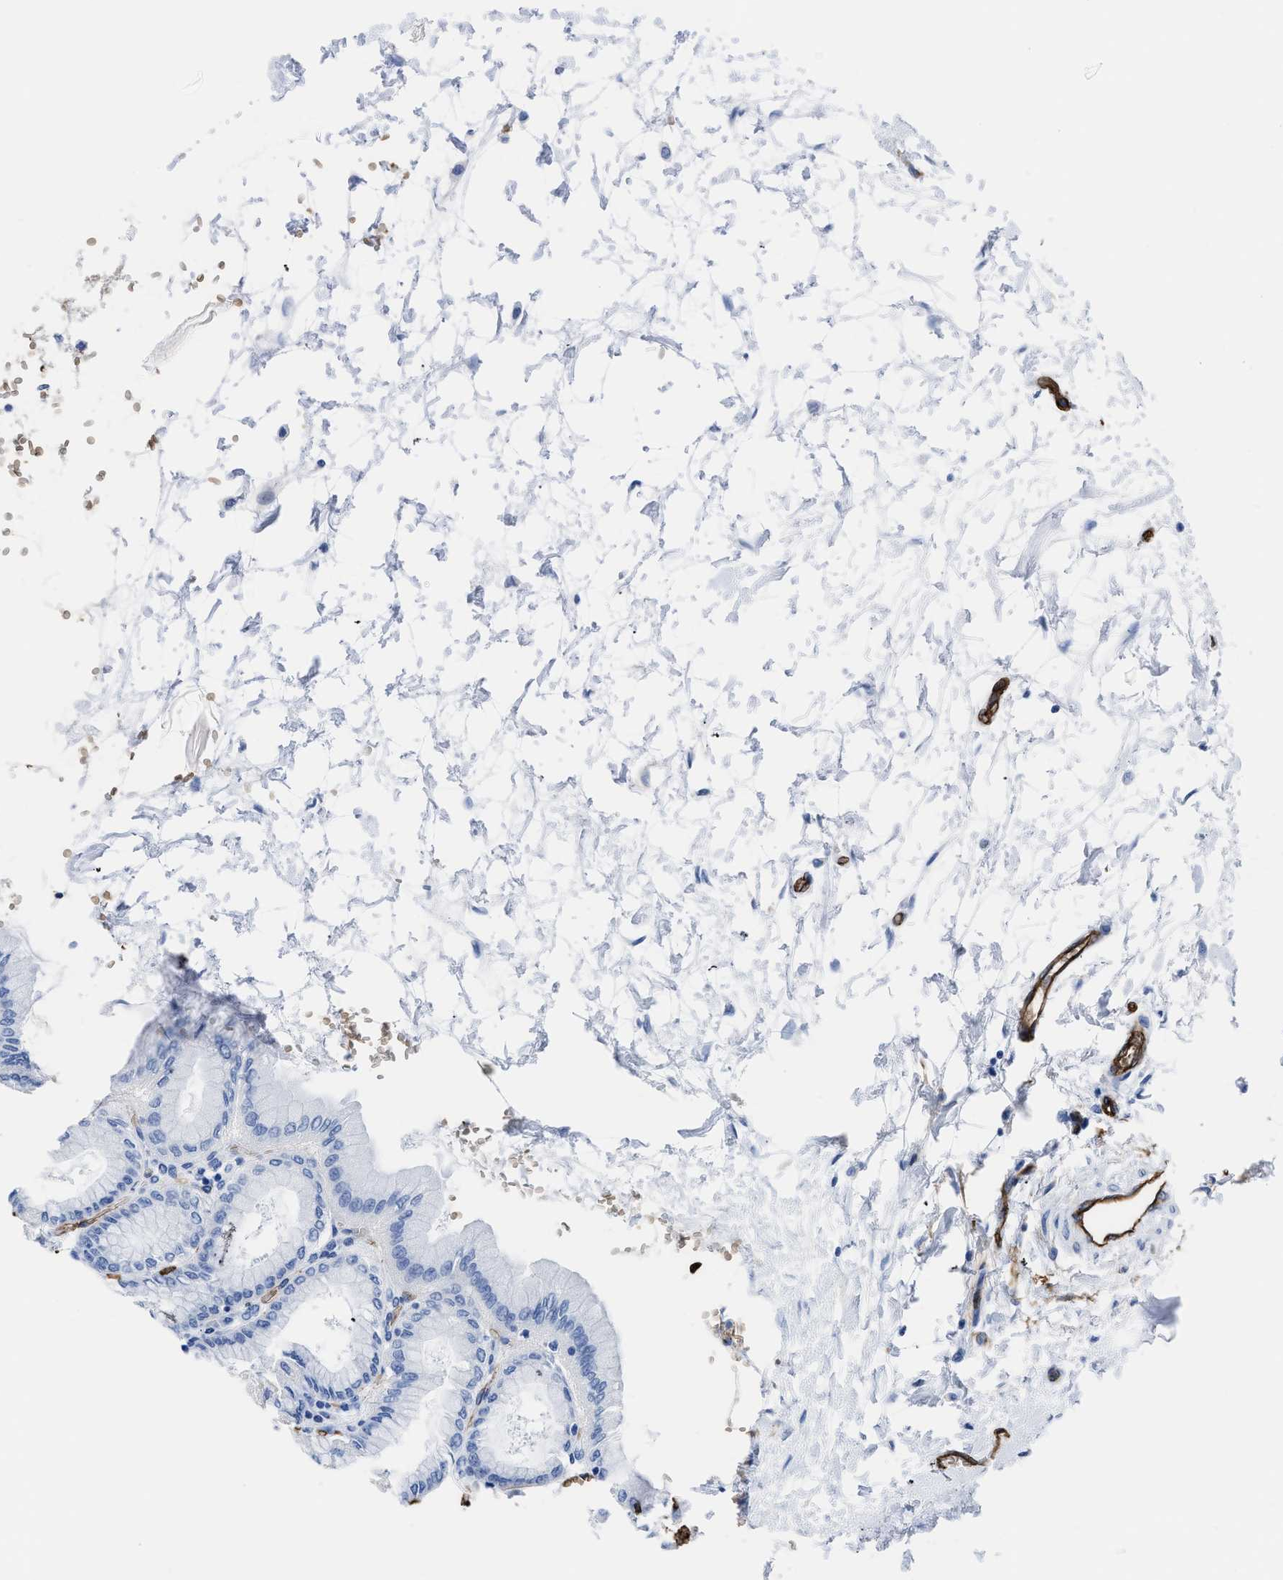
{"staining": {"intensity": "negative", "quantity": "none", "location": "none"}, "tissue": "stomach", "cell_type": "Glandular cells", "image_type": "normal", "snomed": [{"axis": "morphology", "description": "Normal tissue, NOS"}, {"axis": "topography", "description": "Stomach, upper"}], "caption": "High magnification brightfield microscopy of unremarkable stomach stained with DAB (3,3'-diaminobenzidine) (brown) and counterstained with hematoxylin (blue): glandular cells show no significant staining. (Immunohistochemistry (ihc), brightfield microscopy, high magnification).", "gene": "AQP1", "patient": {"sex": "female", "age": 56}}